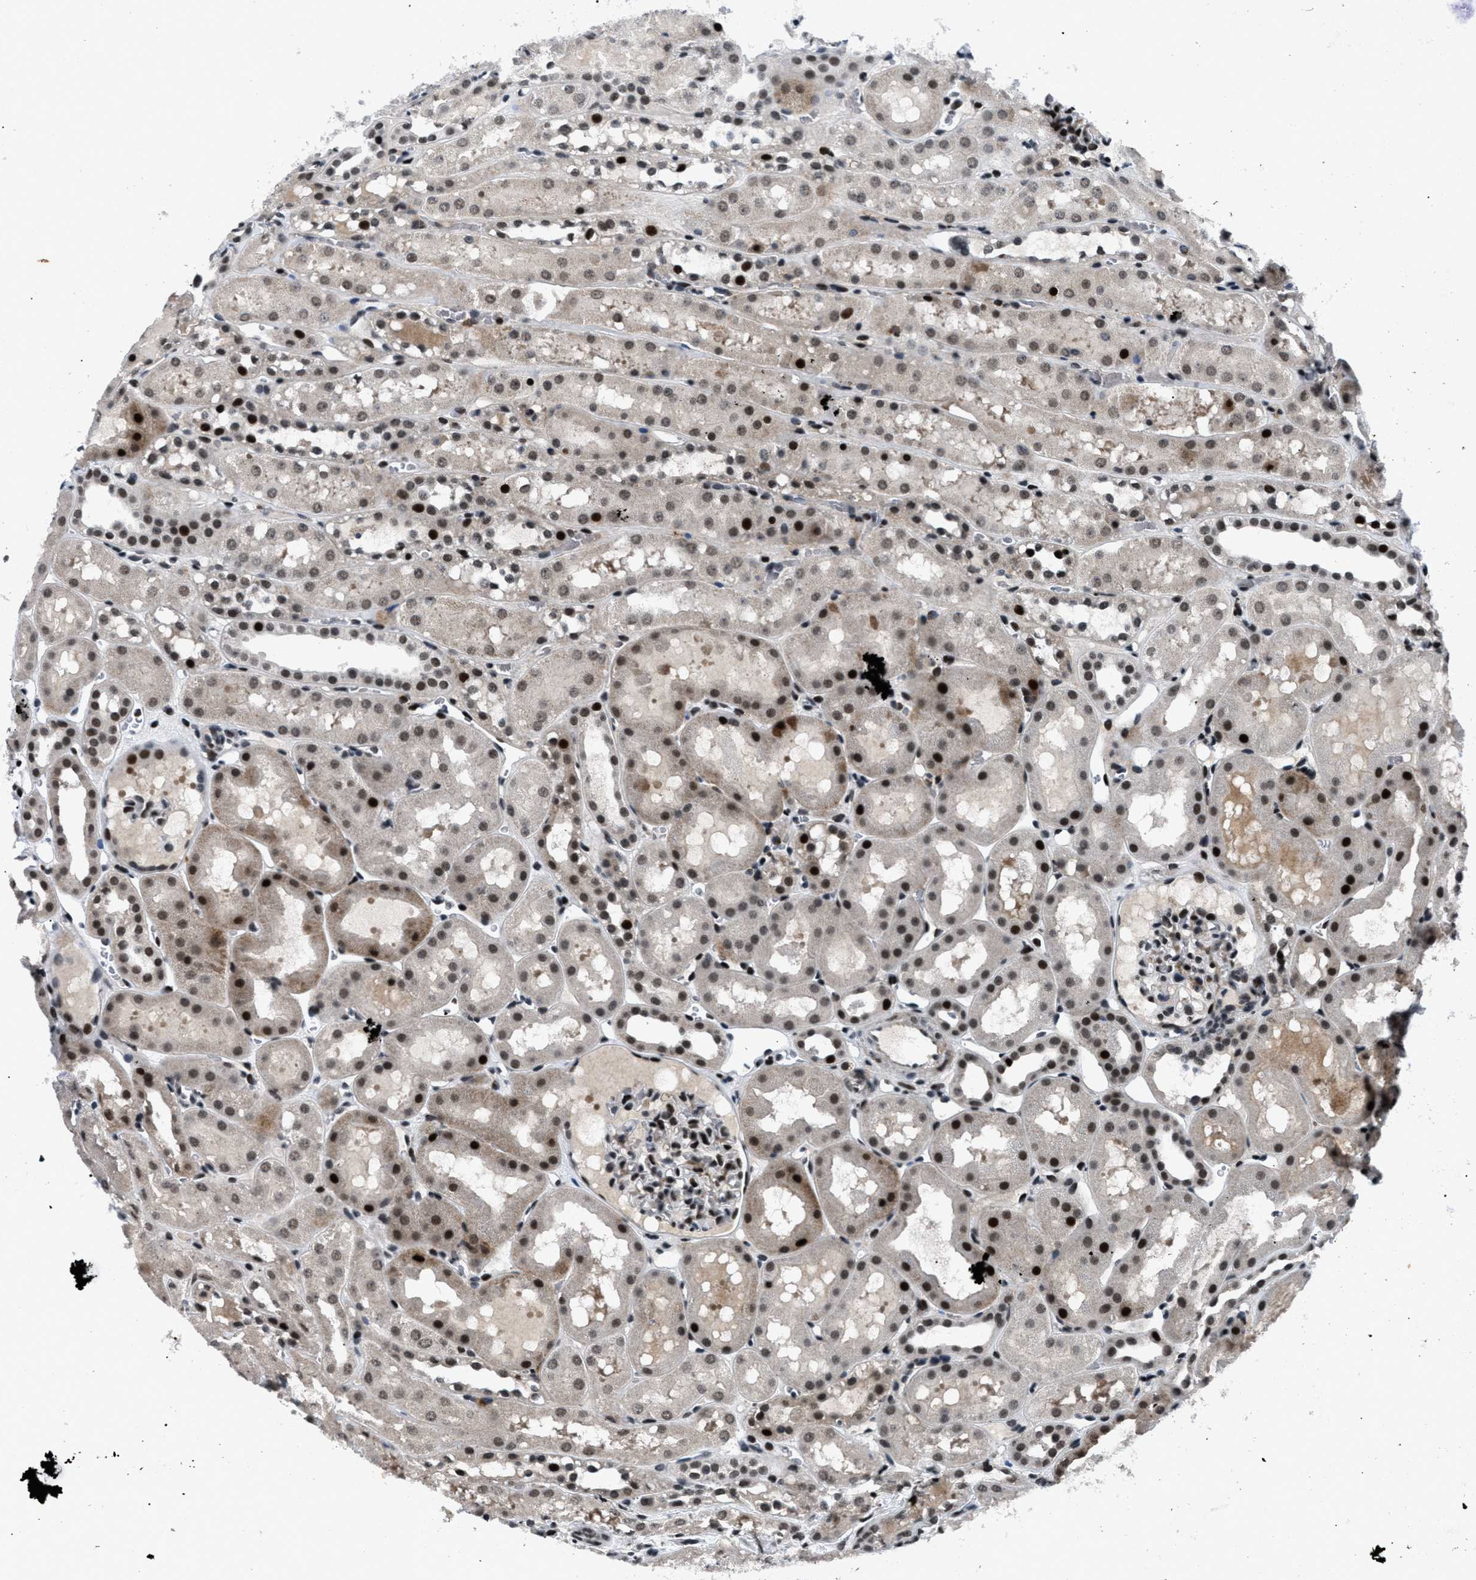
{"staining": {"intensity": "strong", "quantity": ">75%", "location": "nuclear"}, "tissue": "kidney", "cell_type": "Cells in glomeruli", "image_type": "normal", "snomed": [{"axis": "morphology", "description": "Normal tissue, NOS"}, {"axis": "topography", "description": "Kidney"}, {"axis": "topography", "description": "Urinary bladder"}], "caption": "IHC of normal kidney reveals high levels of strong nuclear staining in about >75% of cells in glomeruli.", "gene": "SMARCB1", "patient": {"sex": "male", "age": 16}}